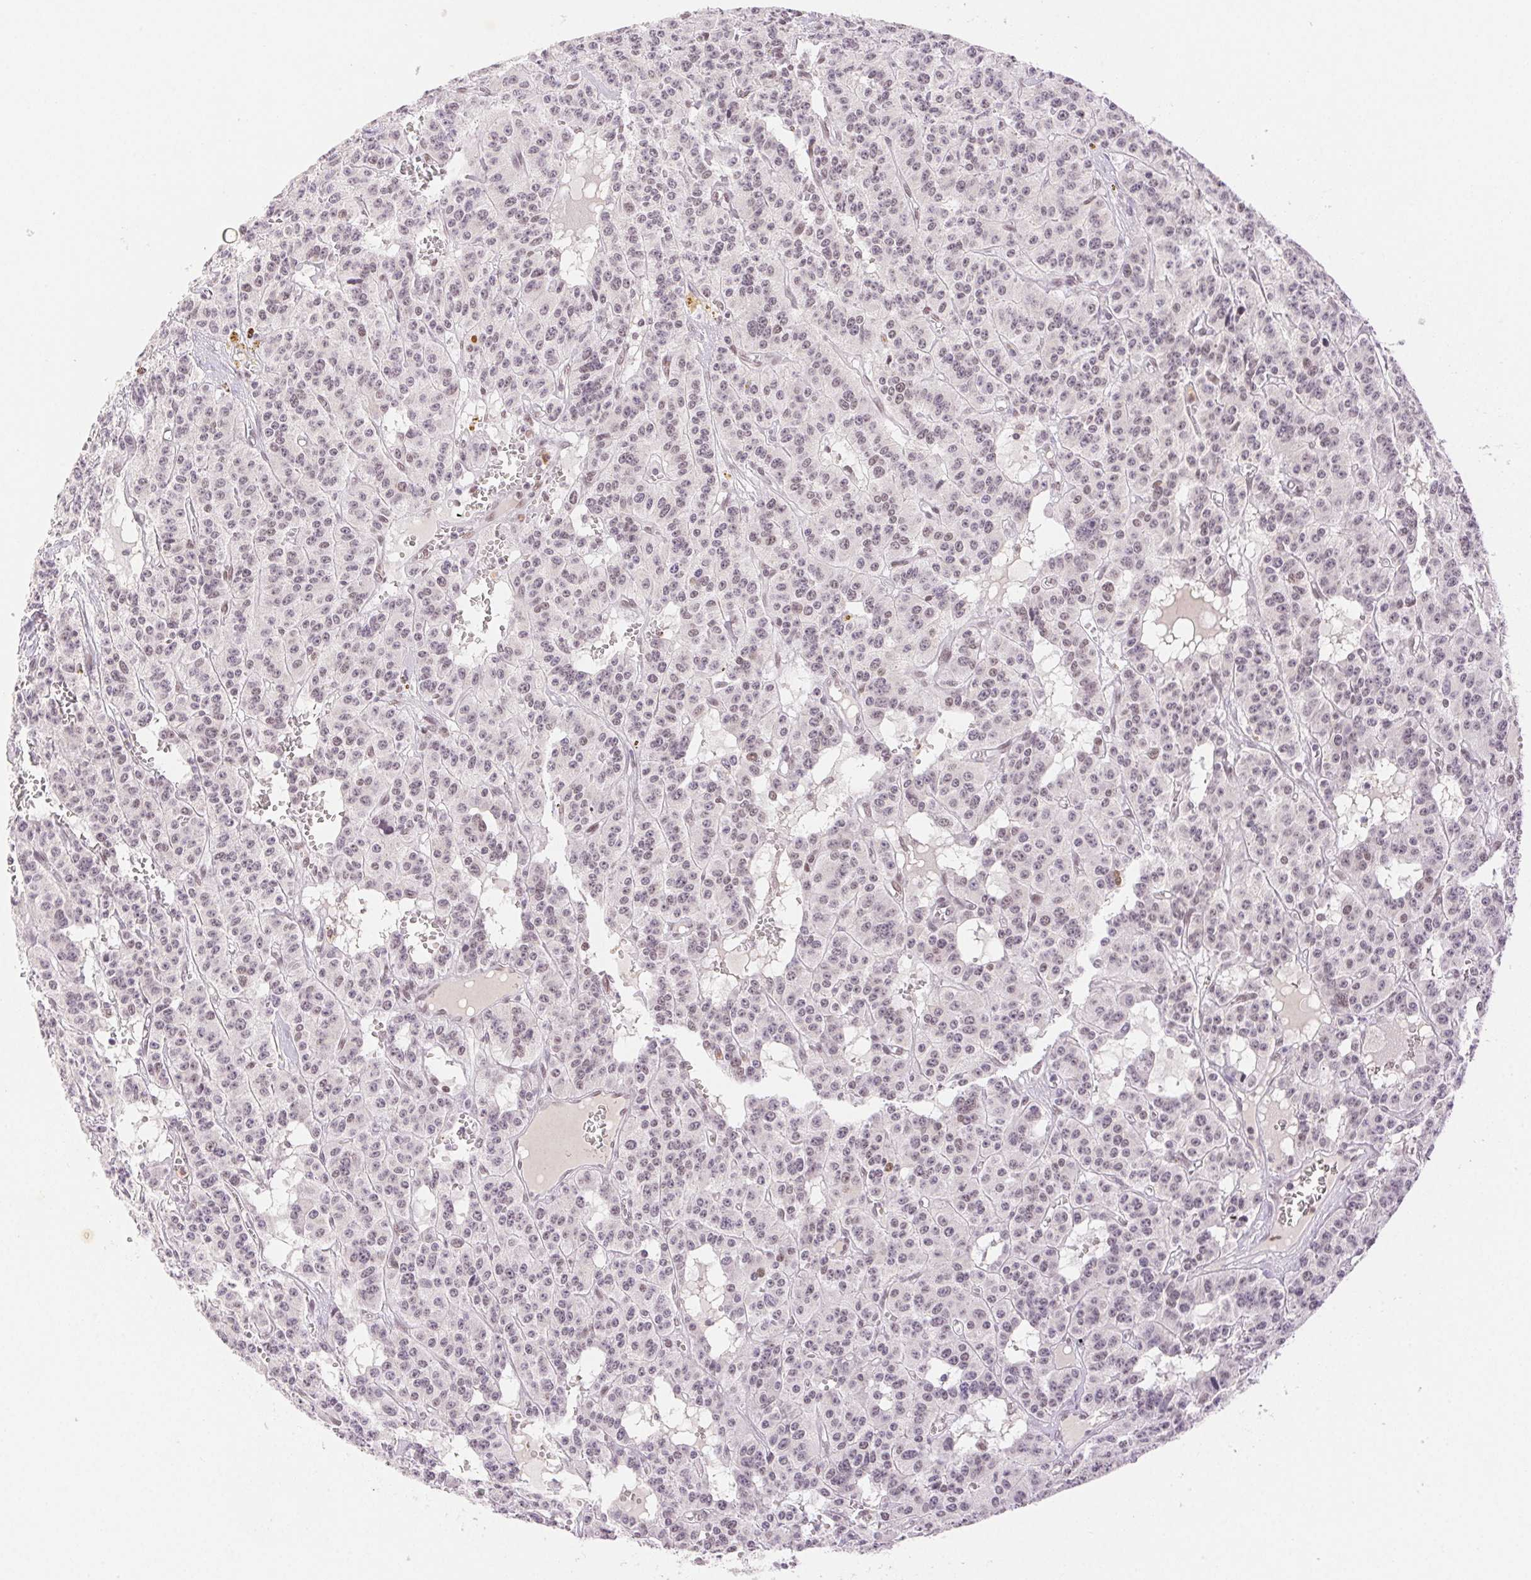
{"staining": {"intensity": "weak", "quantity": "<25%", "location": "nuclear"}, "tissue": "carcinoid", "cell_type": "Tumor cells", "image_type": "cancer", "snomed": [{"axis": "morphology", "description": "Carcinoid, malignant, NOS"}, {"axis": "topography", "description": "Lung"}], "caption": "Micrograph shows no protein expression in tumor cells of carcinoid tissue.", "gene": "H2AZ2", "patient": {"sex": "female", "age": 71}}